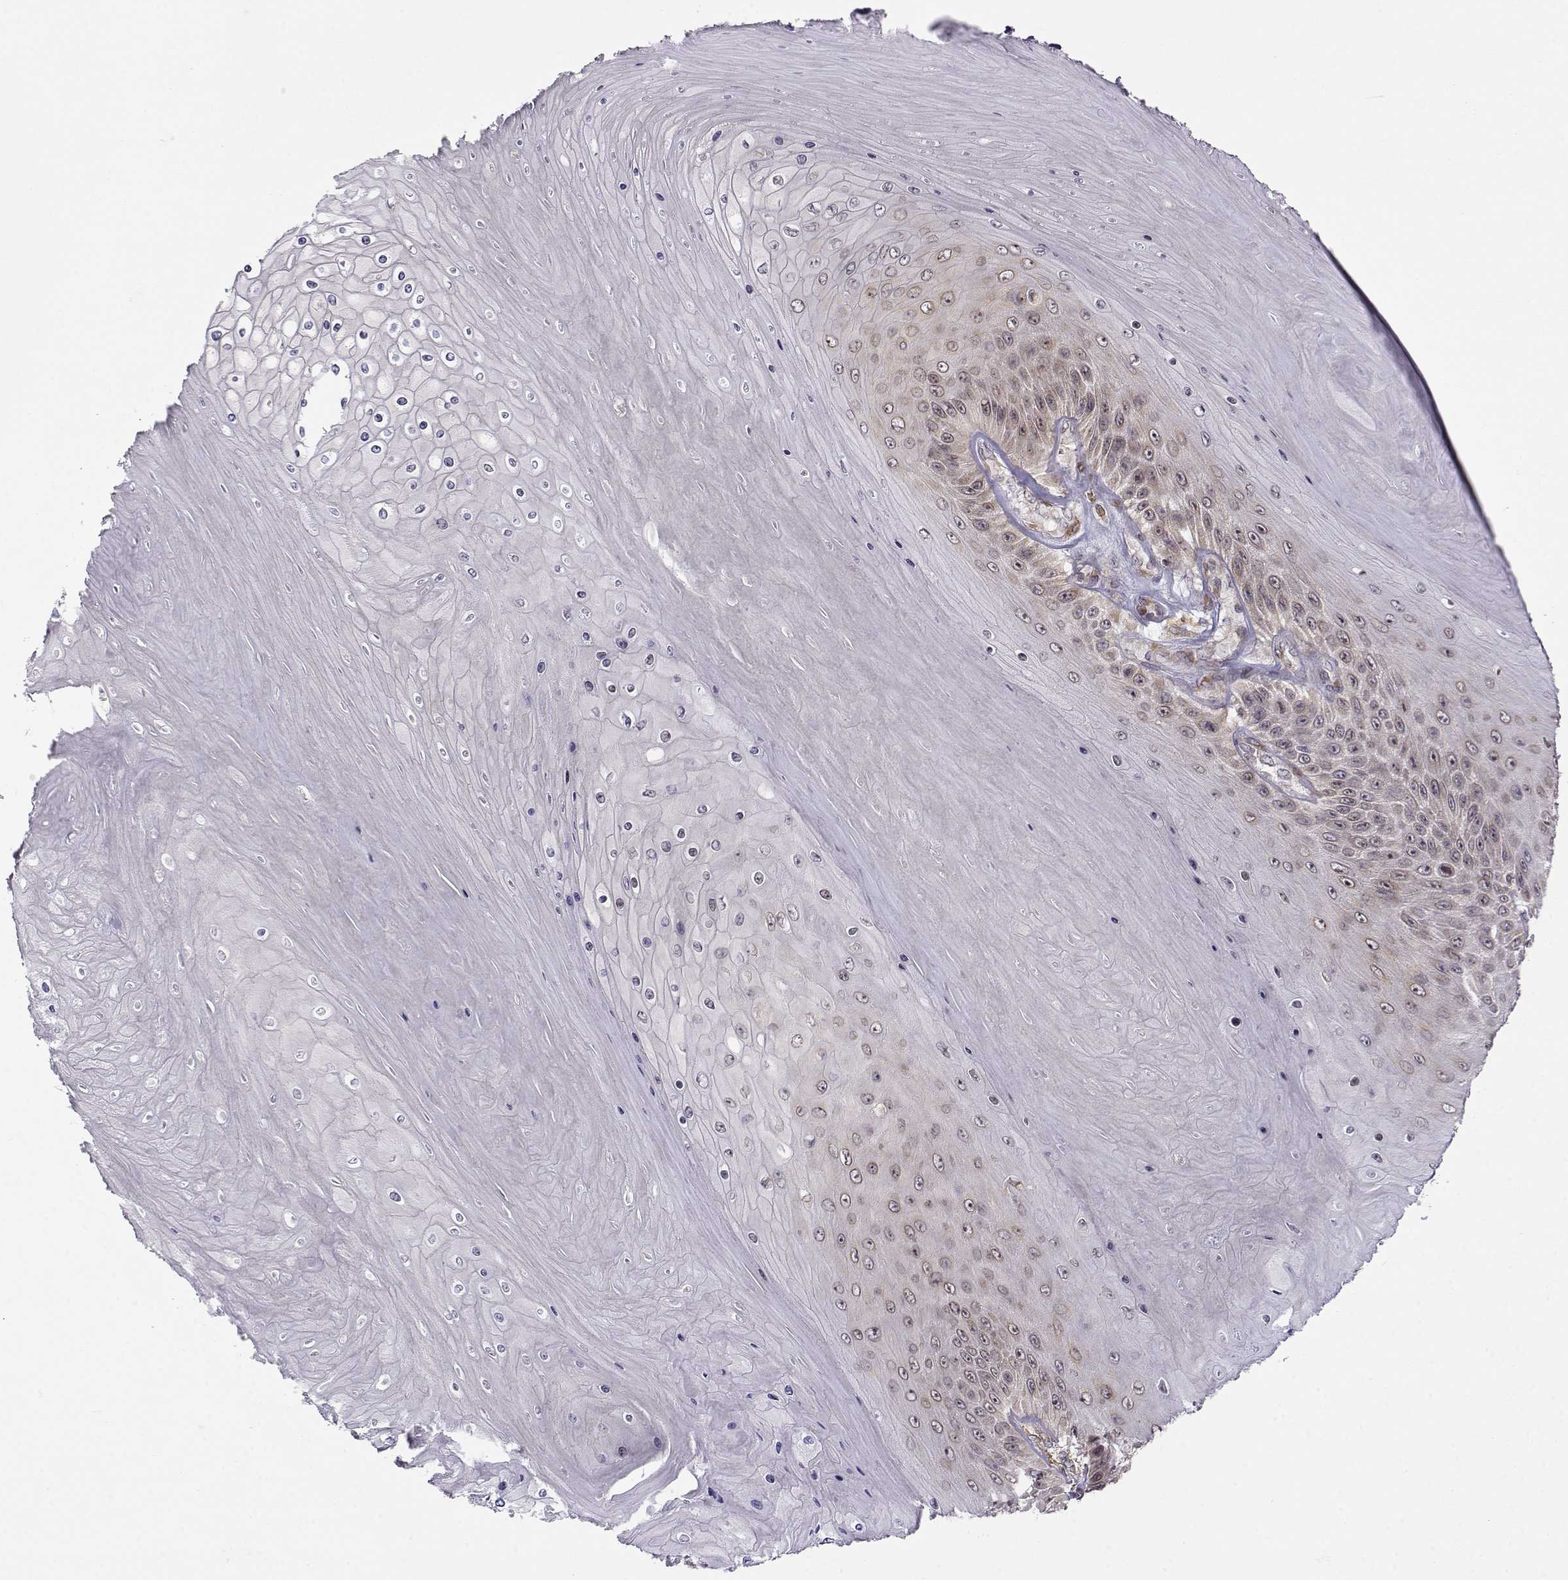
{"staining": {"intensity": "weak", "quantity": "25%-75%", "location": "cytoplasmic/membranous"}, "tissue": "skin cancer", "cell_type": "Tumor cells", "image_type": "cancer", "snomed": [{"axis": "morphology", "description": "Squamous cell carcinoma, NOS"}, {"axis": "topography", "description": "Skin"}], "caption": "Immunohistochemical staining of human skin cancer demonstrates weak cytoplasmic/membranous protein expression in about 25%-75% of tumor cells.", "gene": "ERGIC2", "patient": {"sex": "male", "age": 62}}